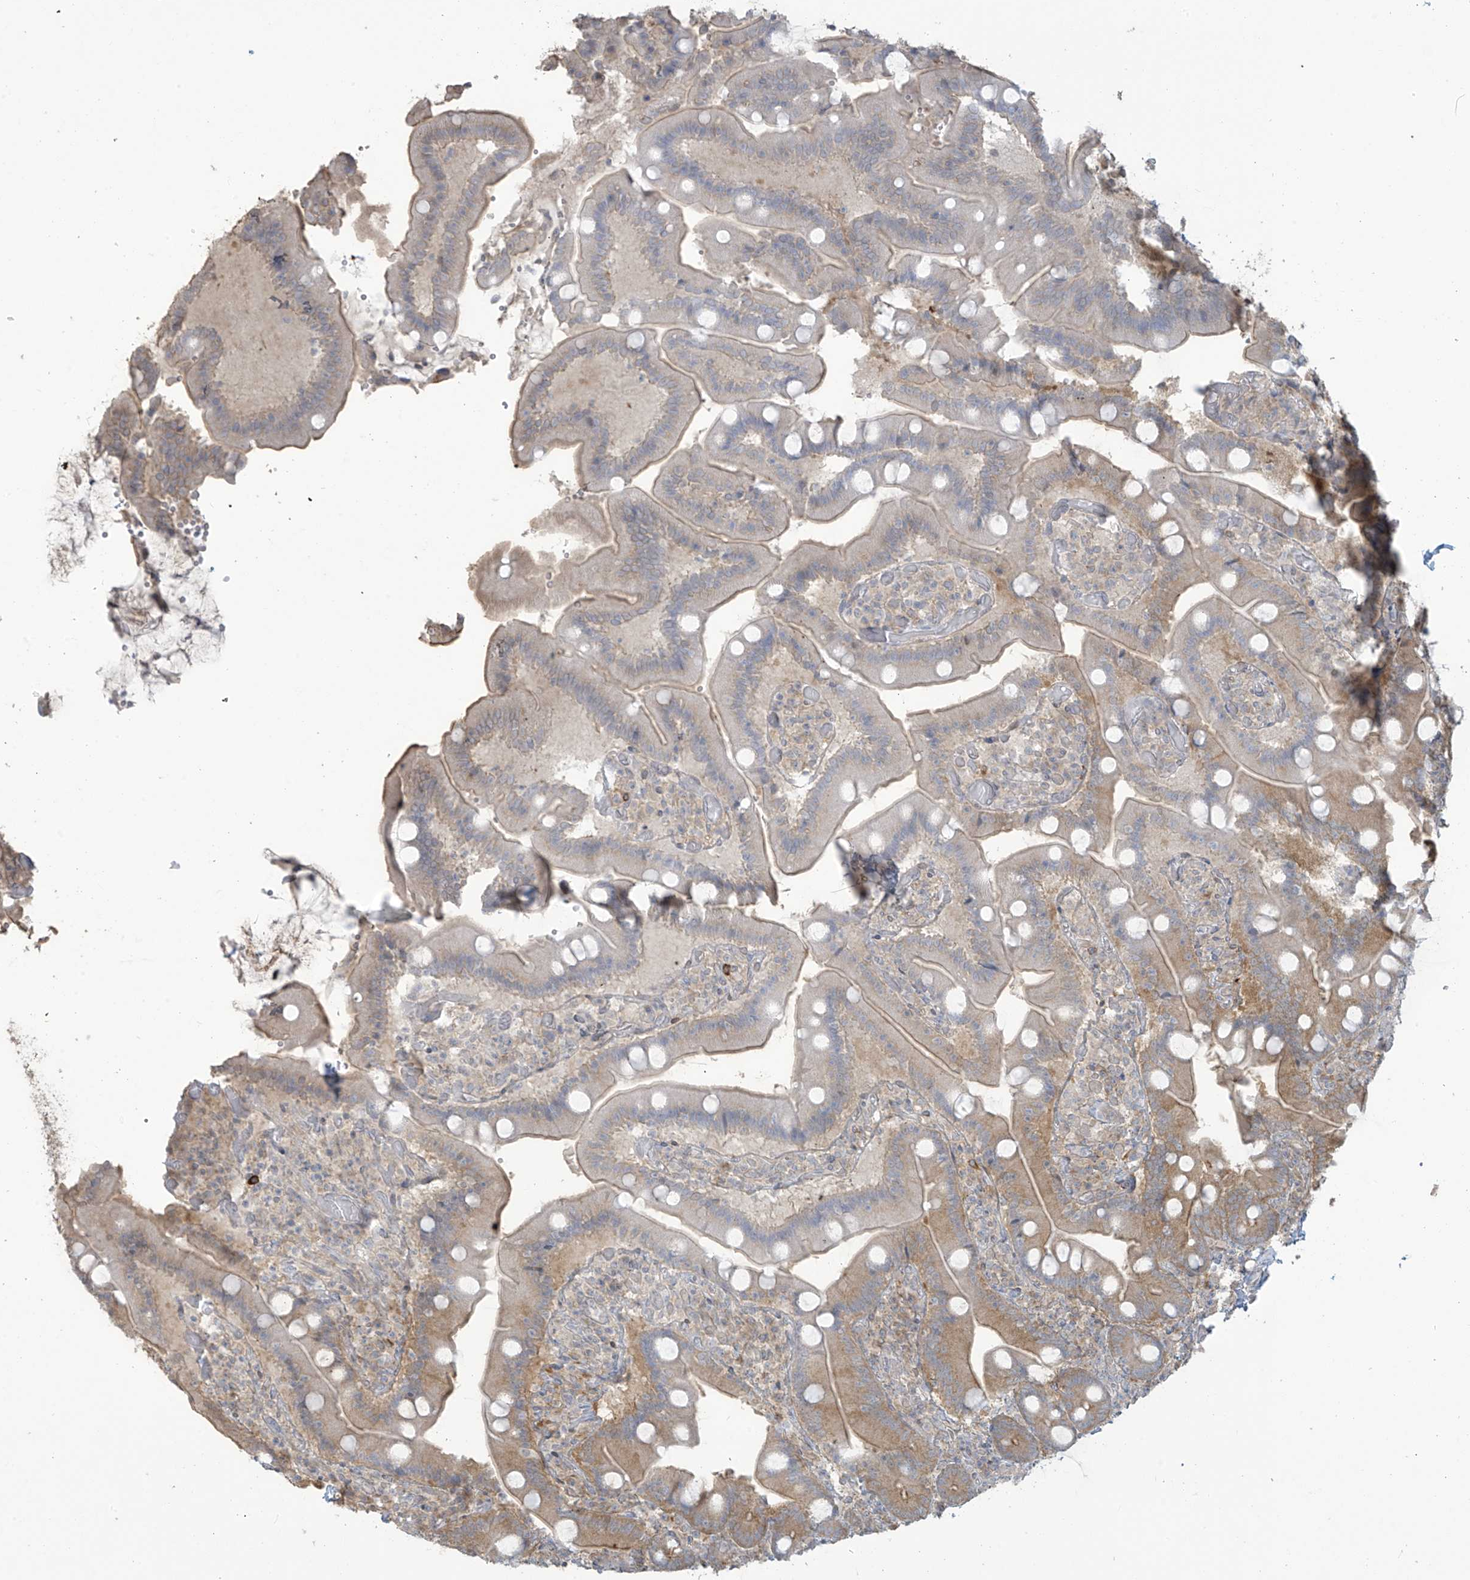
{"staining": {"intensity": "moderate", "quantity": "25%-75%", "location": "cytoplasmic/membranous"}, "tissue": "duodenum", "cell_type": "Glandular cells", "image_type": "normal", "snomed": [{"axis": "morphology", "description": "Normal tissue, NOS"}, {"axis": "topography", "description": "Duodenum"}], "caption": "Immunohistochemistry (IHC) of normal duodenum exhibits medium levels of moderate cytoplasmic/membranous staining in approximately 25%-75% of glandular cells.", "gene": "TAGAP", "patient": {"sex": "female", "age": 62}}